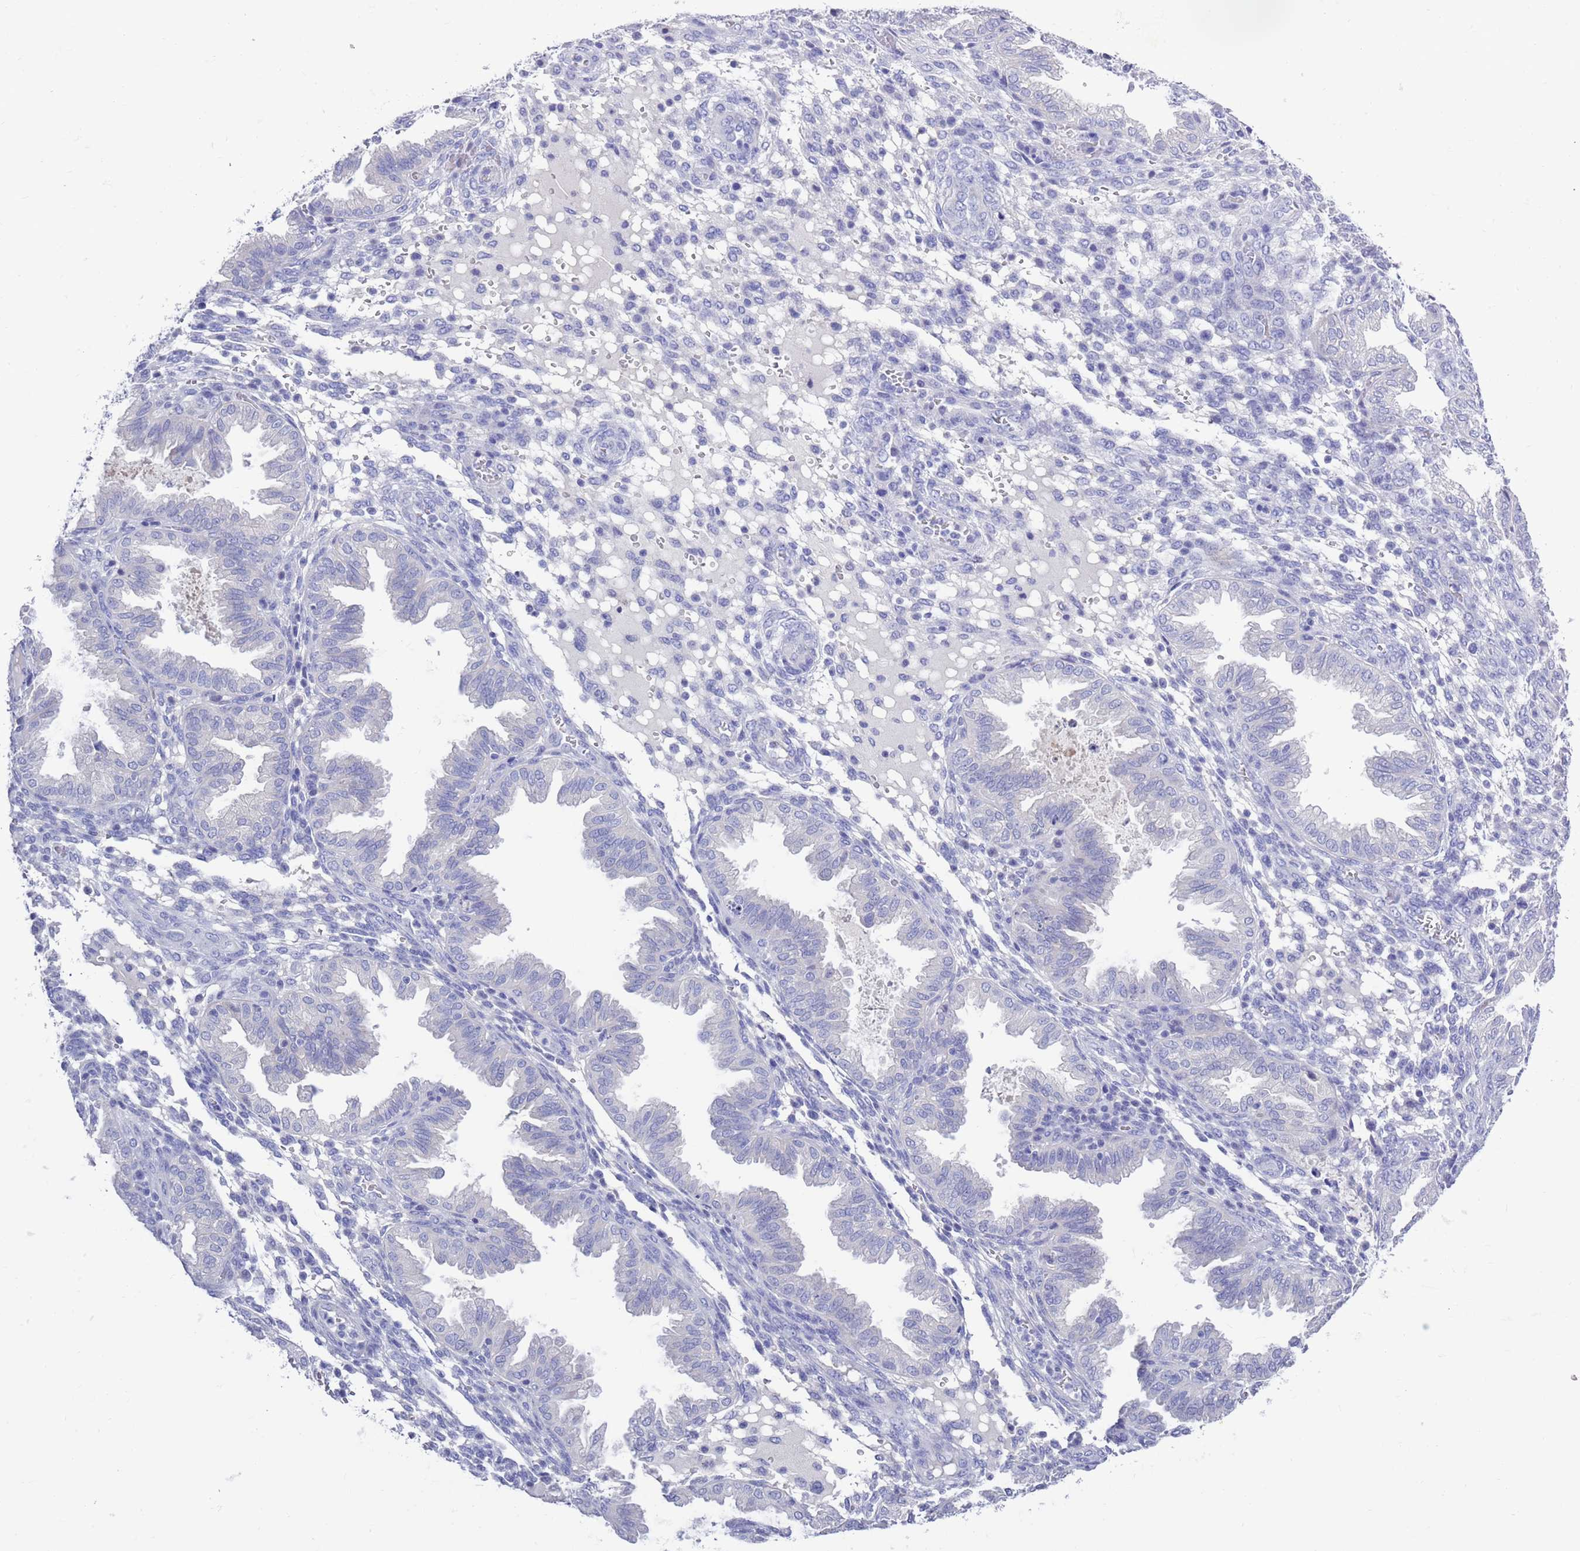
{"staining": {"intensity": "negative", "quantity": "none", "location": "none"}, "tissue": "endometrium", "cell_type": "Cells in endometrial stroma", "image_type": "normal", "snomed": [{"axis": "morphology", "description": "Normal tissue, NOS"}, {"axis": "topography", "description": "Endometrium"}], "caption": "This is a image of immunohistochemistry (IHC) staining of unremarkable endometrium, which shows no positivity in cells in endometrial stroma.", "gene": "MTMR2", "patient": {"sex": "female", "age": 33}}